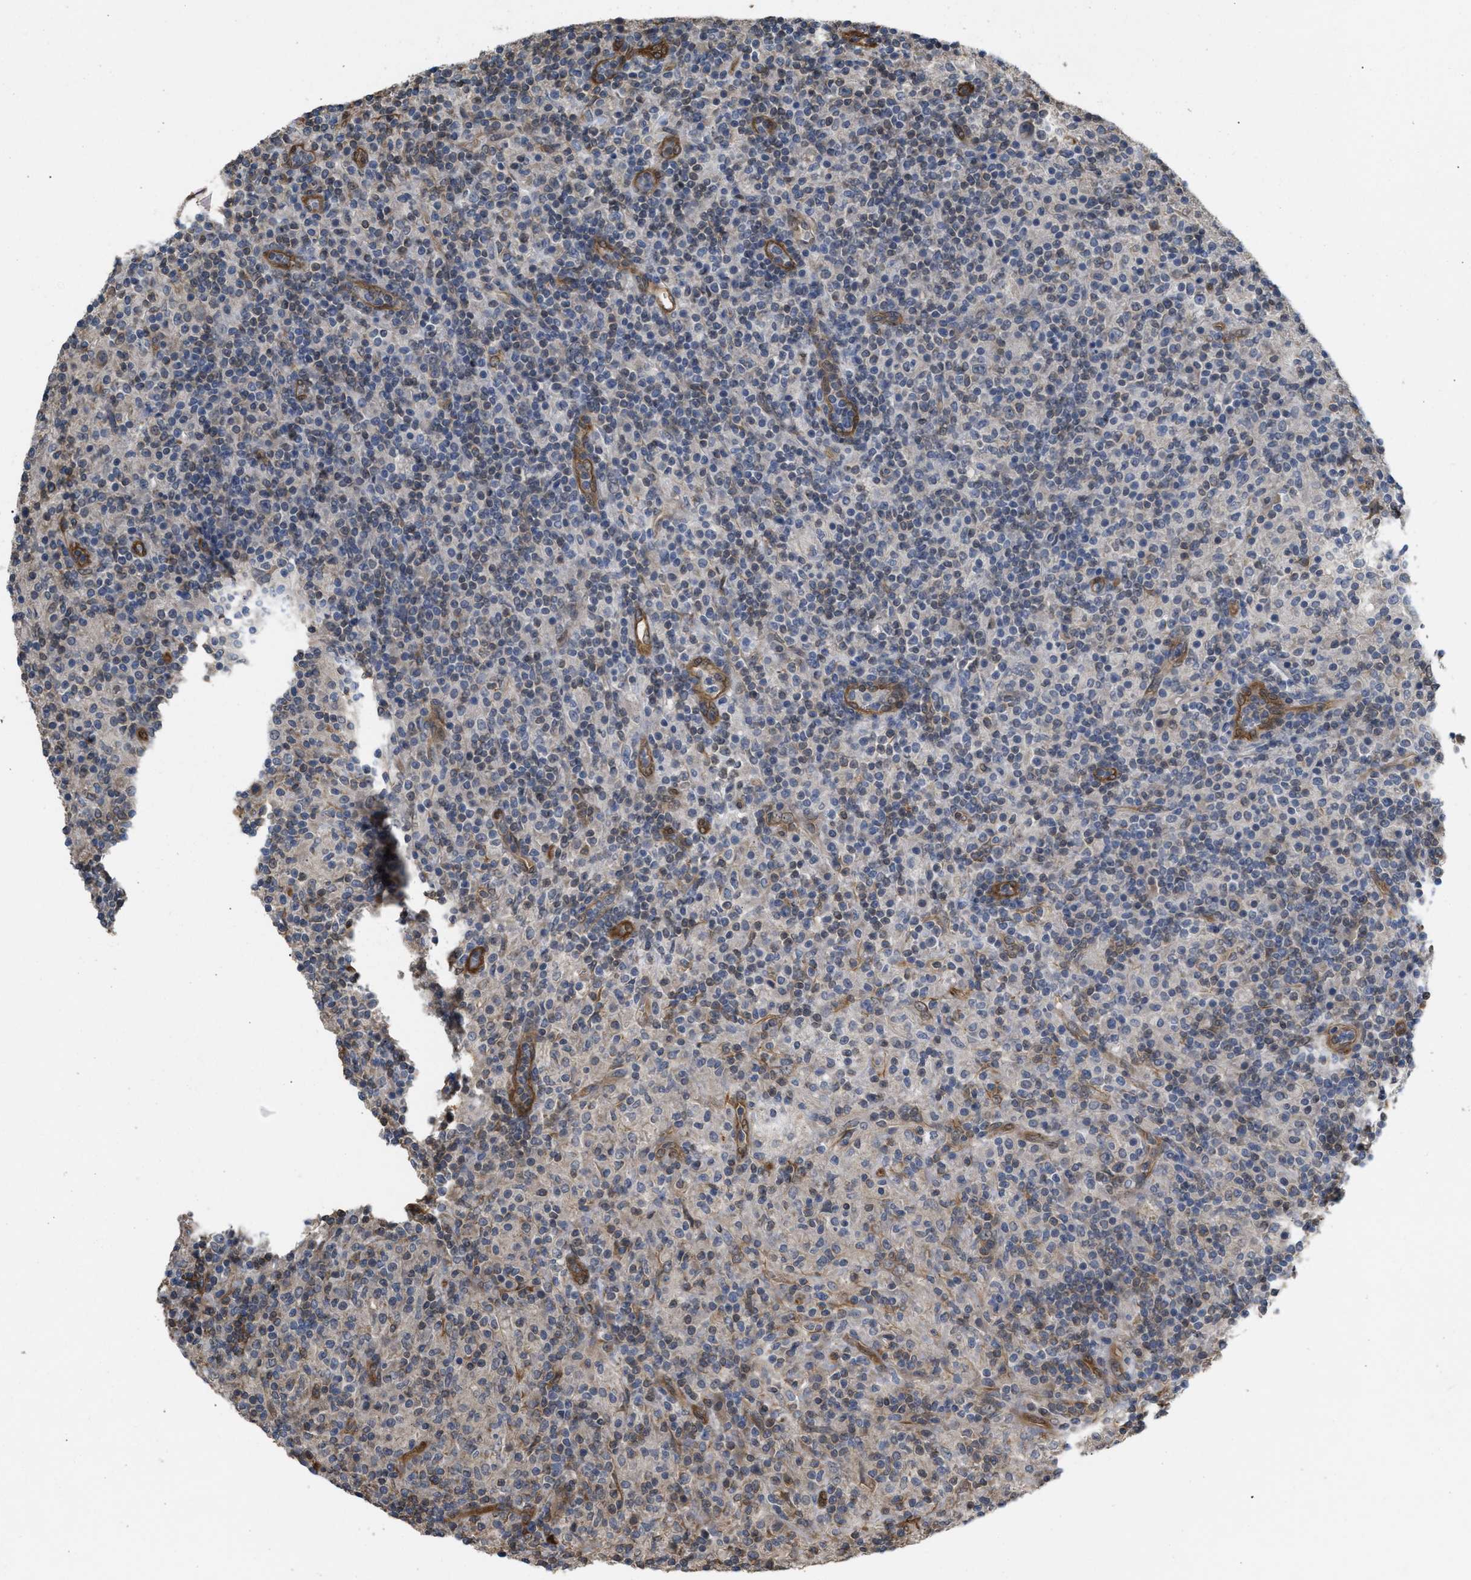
{"staining": {"intensity": "negative", "quantity": "none", "location": "none"}, "tissue": "lymphoma", "cell_type": "Tumor cells", "image_type": "cancer", "snomed": [{"axis": "morphology", "description": "Hodgkin's disease, NOS"}, {"axis": "topography", "description": "Lymph node"}], "caption": "This is a histopathology image of immunohistochemistry (IHC) staining of Hodgkin's disease, which shows no expression in tumor cells. The staining was performed using DAB to visualize the protein expression in brown, while the nuclei were stained in blue with hematoxylin (Magnification: 20x).", "gene": "BAG3", "patient": {"sex": "male", "age": 70}}